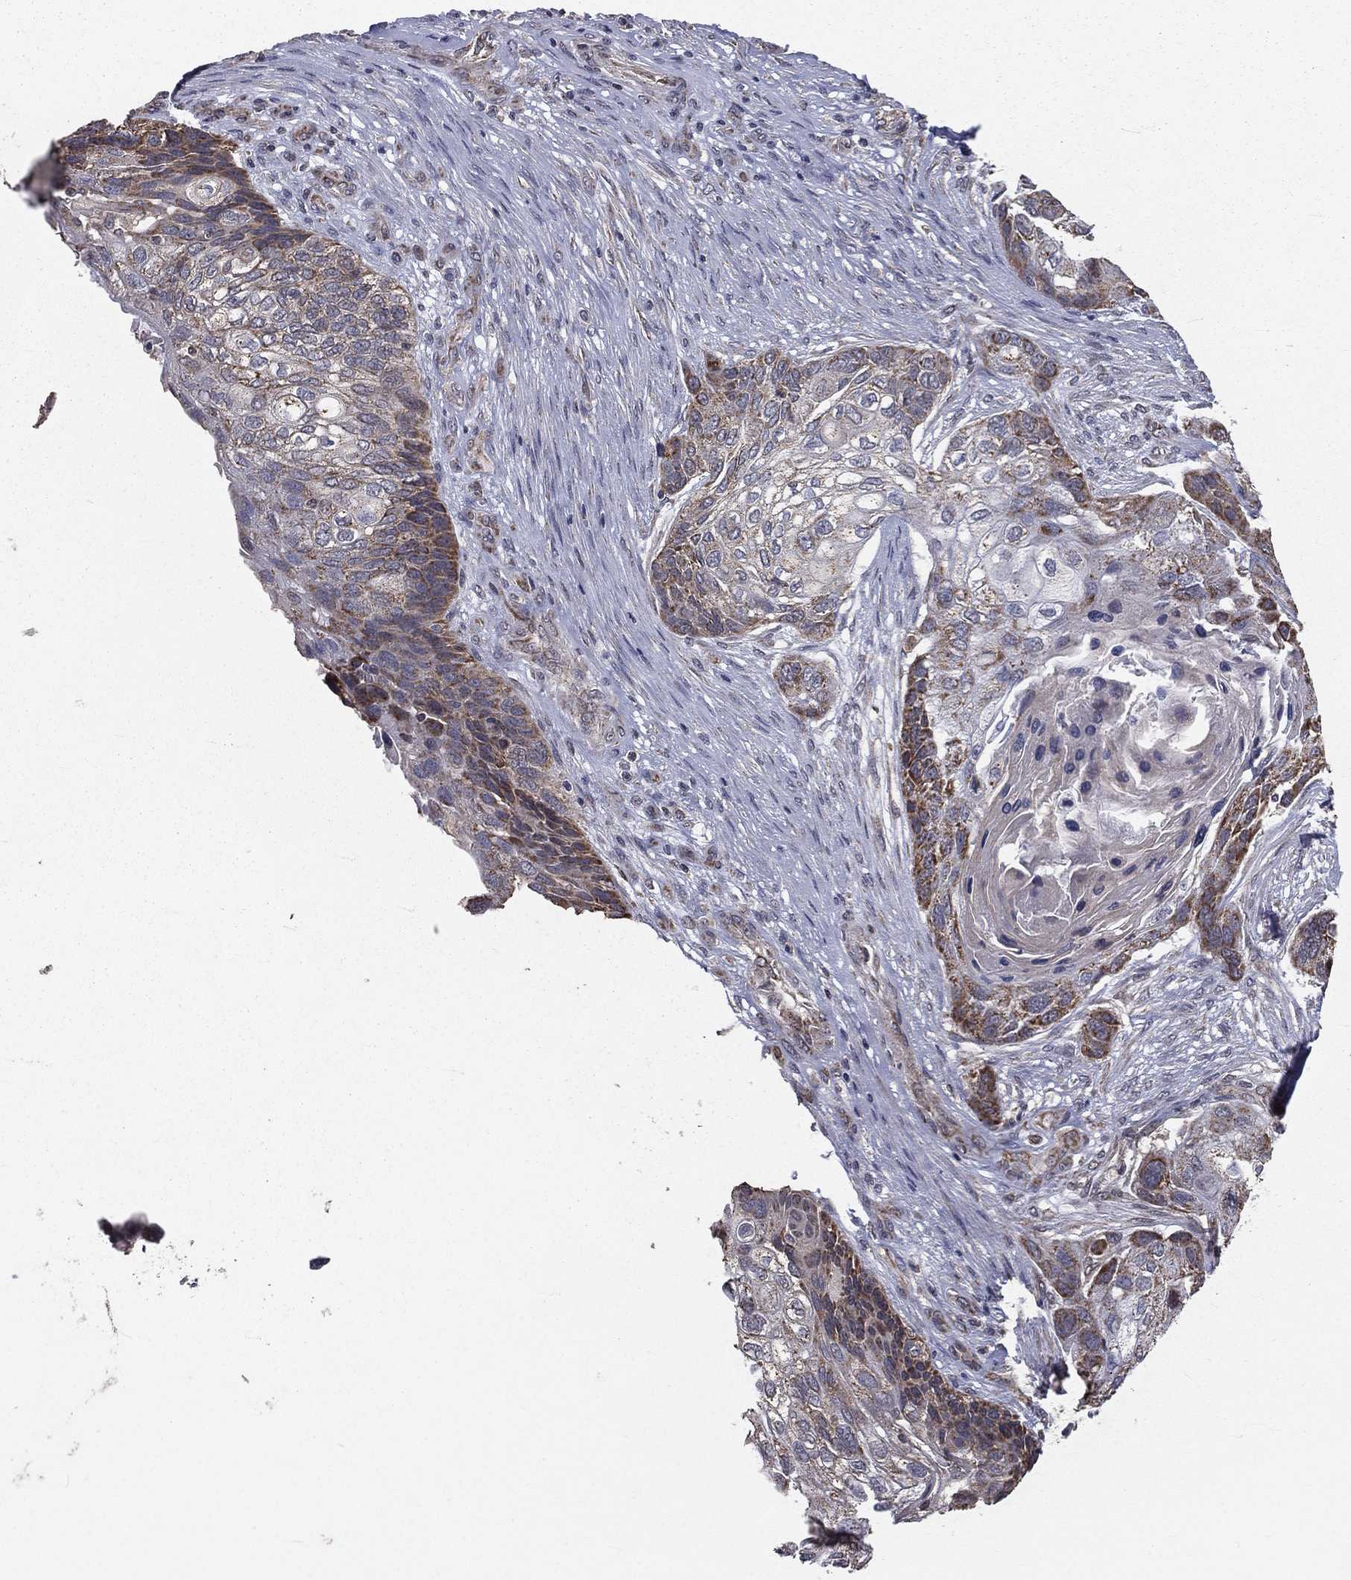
{"staining": {"intensity": "moderate", "quantity": "25%-75%", "location": "cytoplasmic/membranous"}, "tissue": "lung cancer", "cell_type": "Tumor cells", "image_type": "cancer", "snomed": [{"axis": "morphology", "description": "Squamous cell carcinoma, NOS"}, {"axis": "topography", "description": "Lung"}], "caption": "High-power microscopy captured an immunohistochemistry (IHC) histopathology image of lung cancer (squamous cell carcinoma), revealing moderate cytoplasmic/membranous expression in about 25%-75% of tumor cells.", "gene": "MRPL46", "patient": {"sex": "male", "age": 69}}